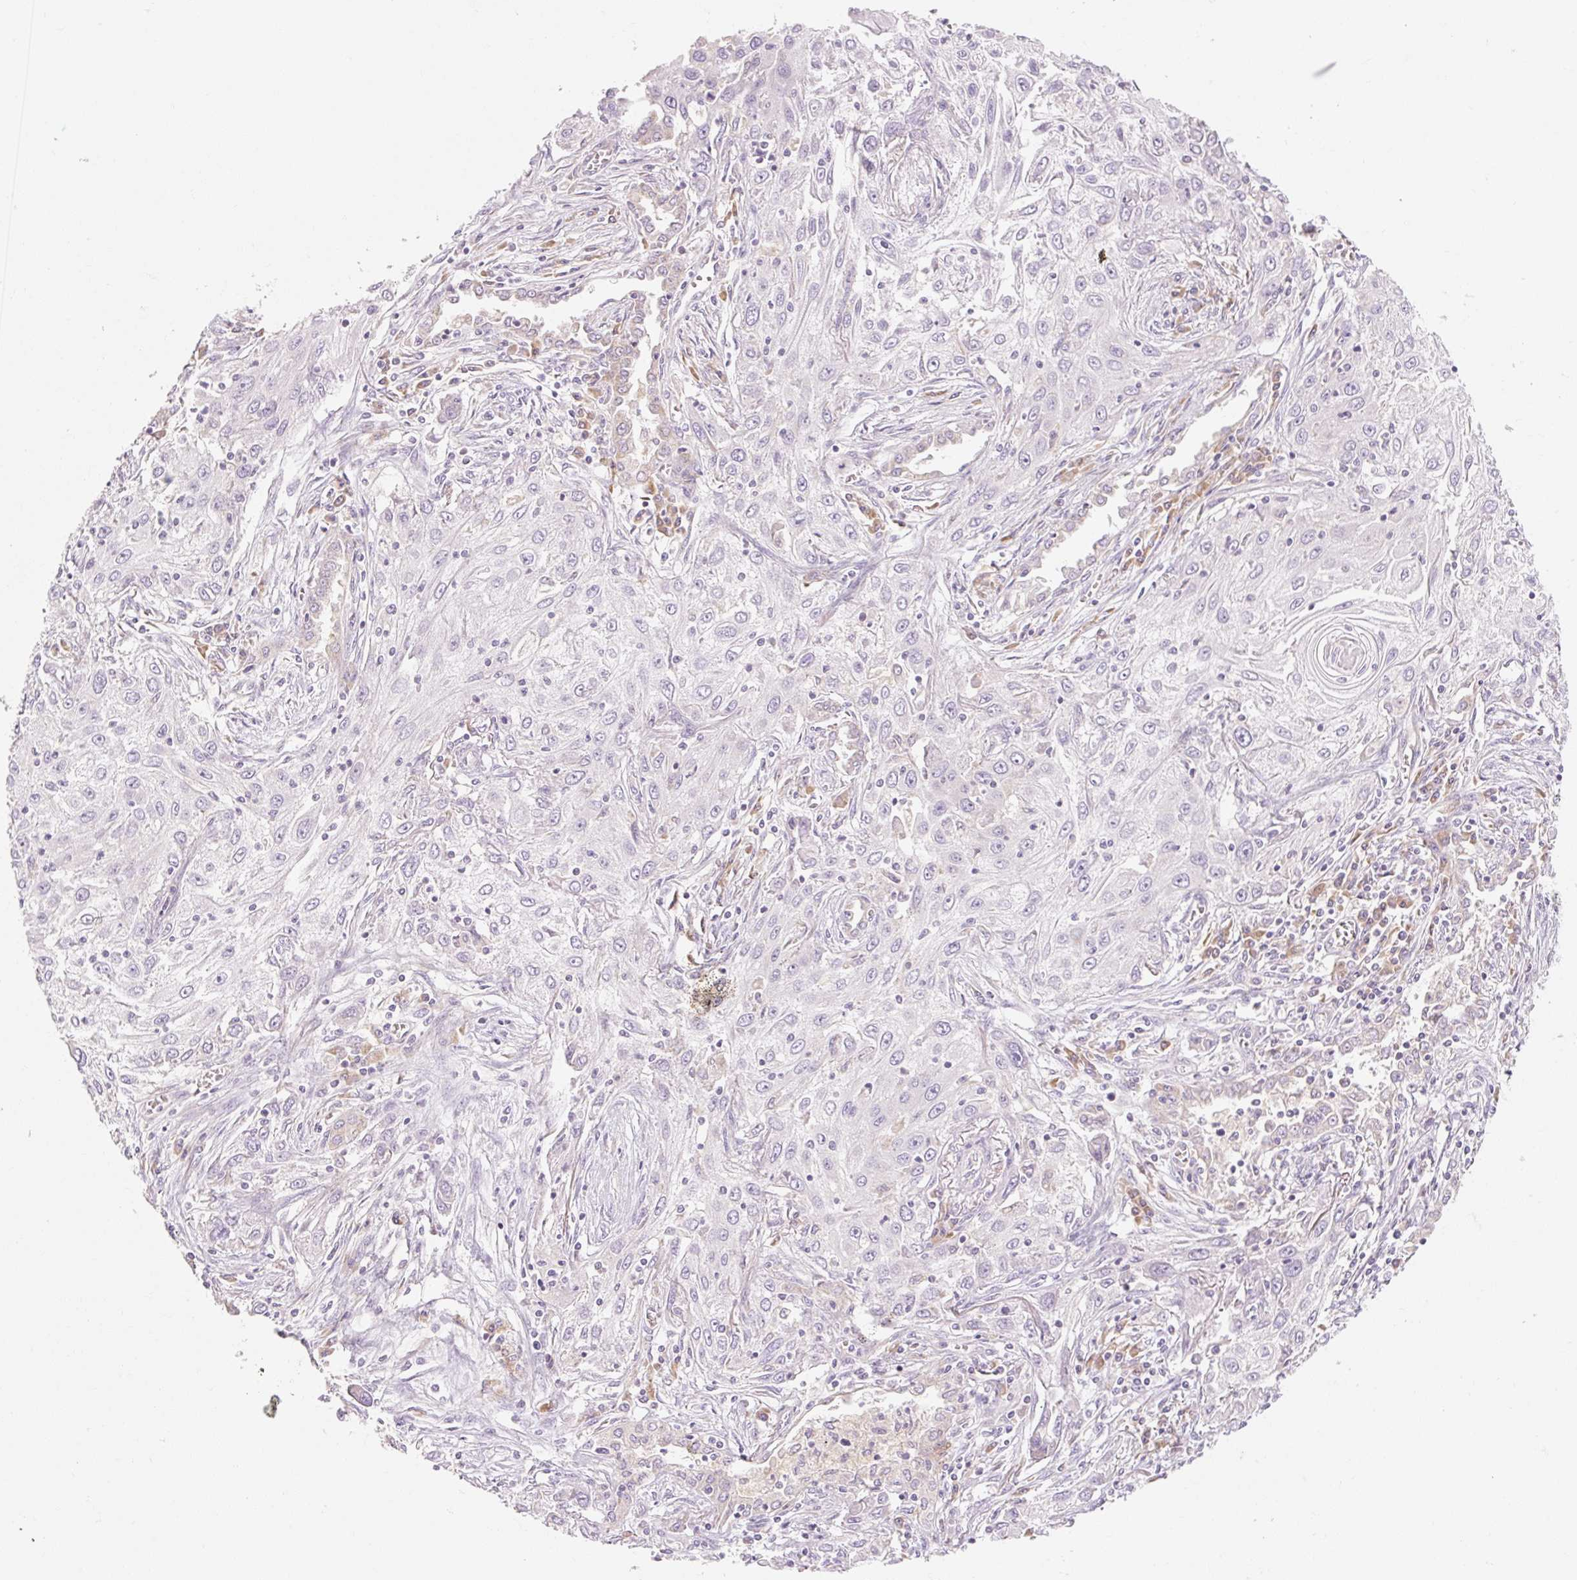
{"staining": {"intensity": "negative", "quantity": "none", "location": "none"}, "tissue": "lung cancer", "cell_type": "Tumor cells", "image_type": "cancer", "snomed": [{"axis": "morphology", "description": "Squamous cell carcinoma, NOS"}, {"axis": "topography", "description": "Lung"}], "caption": "This is a image of immunohistochemistry staining of lung cancer, which shows no positivity in tumor cells.", "gene": "MYO1D", "patient": {"sex": "female", "age": 69}}